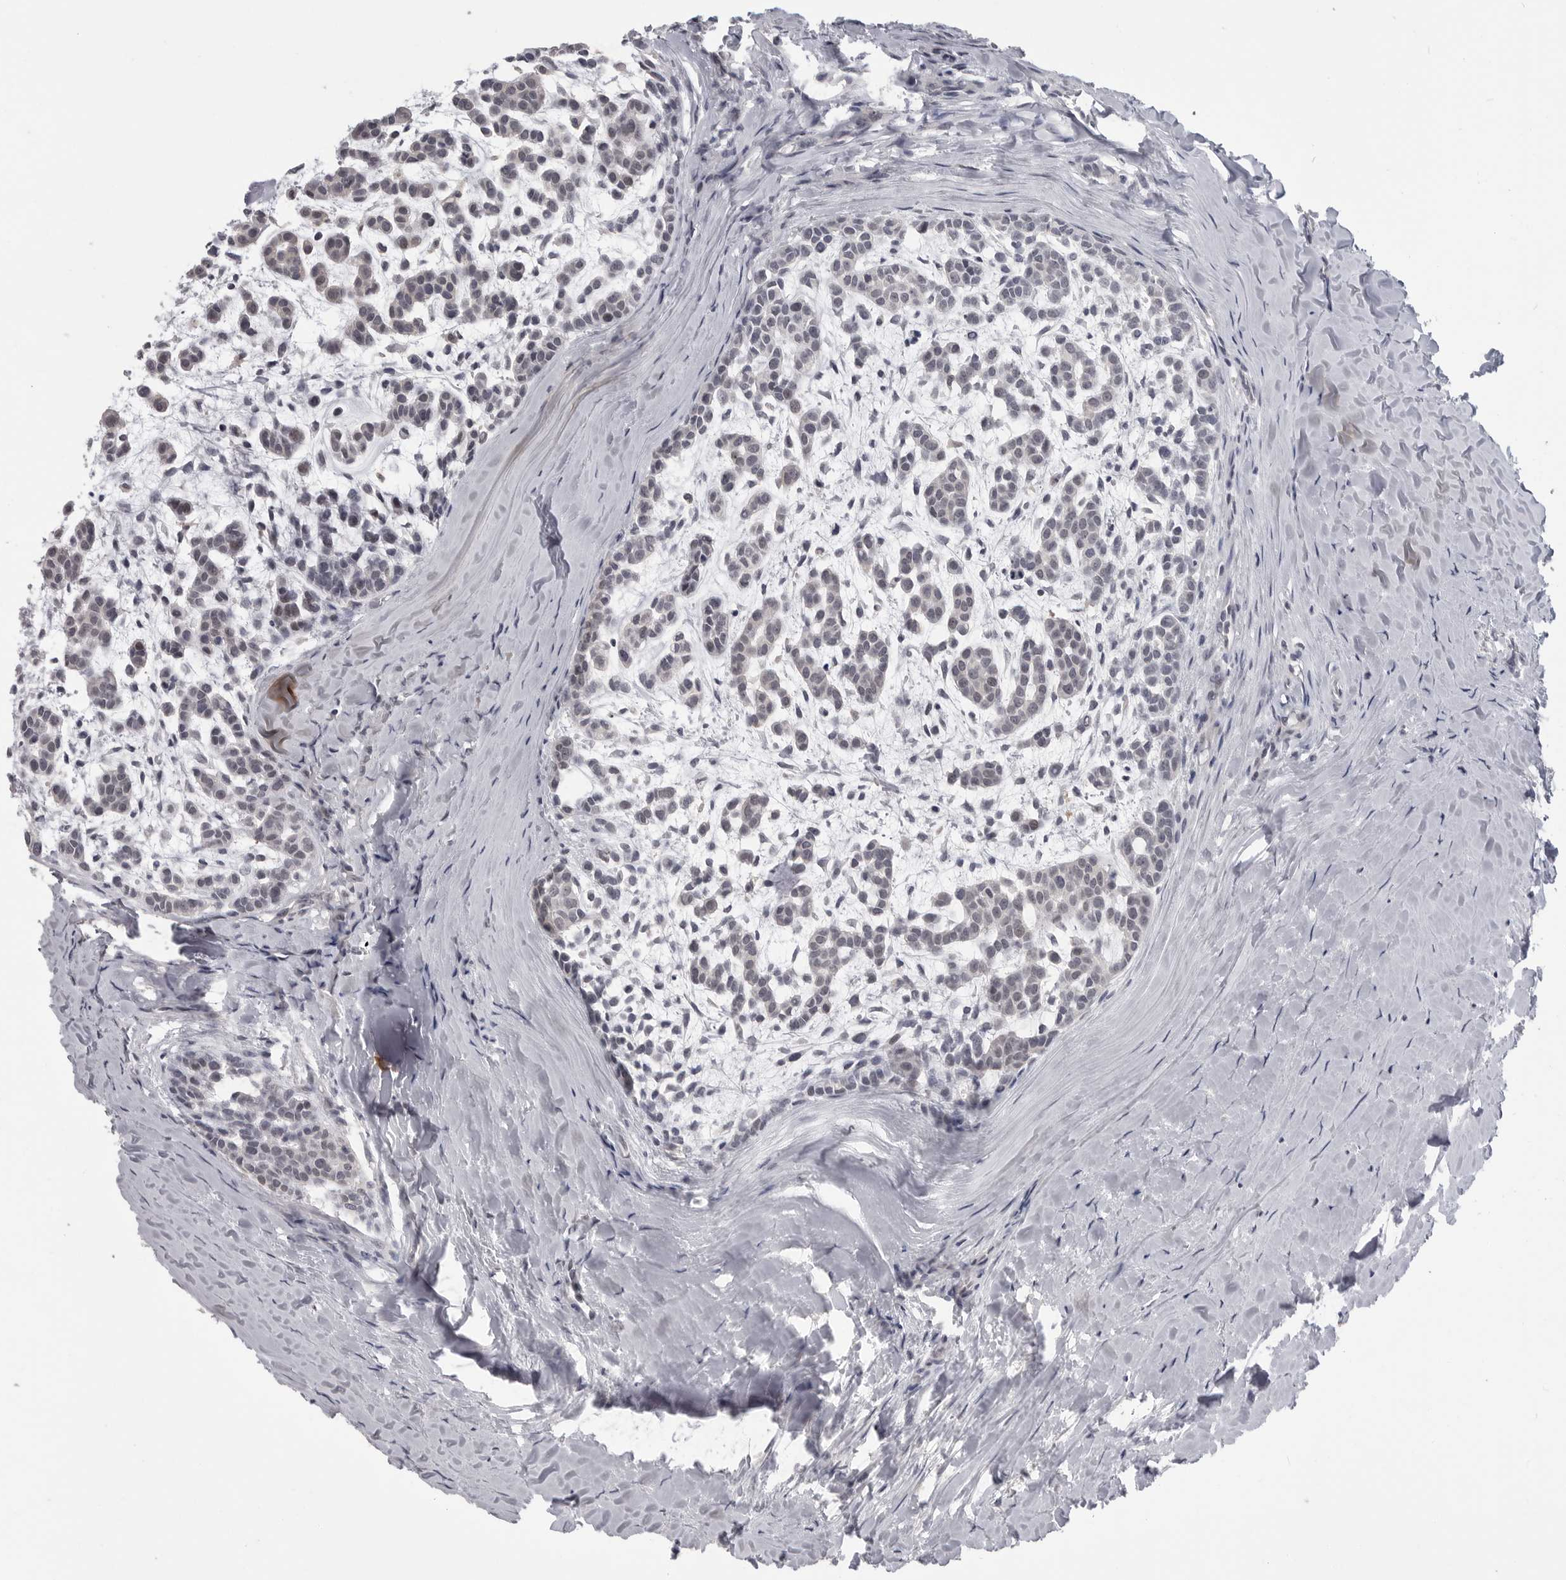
{"staining": {"intensity": "negative", "quantity": "none", "location": "none"}, "tissue": "head and neck cancer", "cell_type": "Tumor cells", "image_type": "cancer", "snomed": [{"axis": "morphology", "description": "Adenocarcinoma, NOS"}, {"axis": "morphology", "description": "Adenoma, NOS"}, {"axis": "topography", "description": "Head-Neck"}], "caption": "Immunohistochemistry micrograph of neoplastic tissue: head and neck cancer stained with DAB shows no significant protein expression in tumor cells.", "gene": "PLEKHF1", "patient": {"sex": "female", "age": 55}}